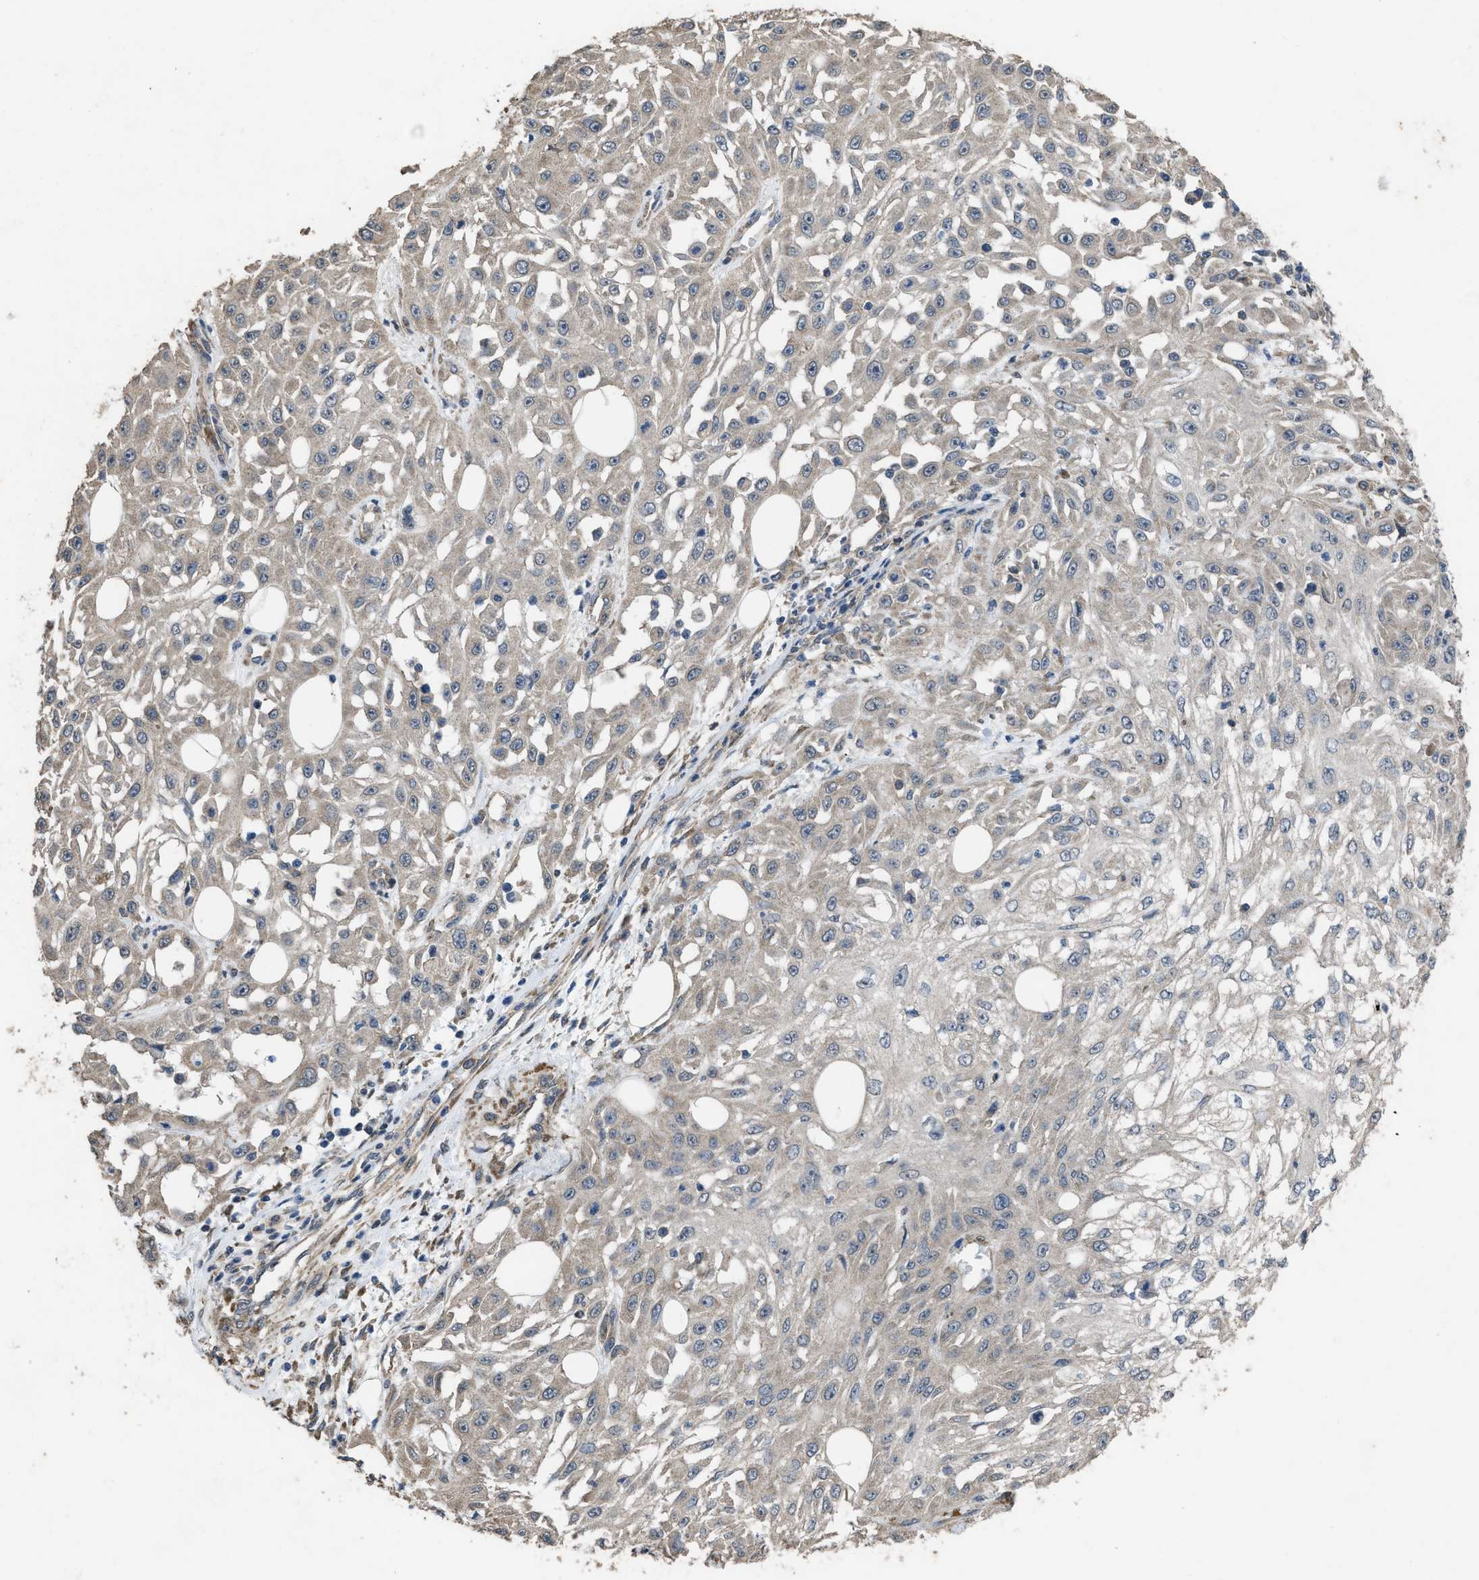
{"staining": {"intensity": "weak", "quantity": "25%-75%", "location": "cytoplasmic/membranous"}, "tissue": "skin cancer", "cell_type": "Tumor cells", "image_type": "cancer", "snomed": [{"axis": "morphology", "description": "Squamous cell carcinoma, NOS"}, {"axis": "morphology", "description": "Squamous cell carcinoma, metastatic, NOS"}, {"axis": "topography", "description": "Skin"}, {"axis": "topography", "description": "Lymph node"}], "caption": "The histopathology image displays immunohistochemical staining of skin cancer (squamous cell carcinoma). There is weak cytoplasmic/membranous expression is seen in approximately 25%-75% of tumor cells.", "gene": "ARL6", "patient": {"sex": "male", "age": 75}}